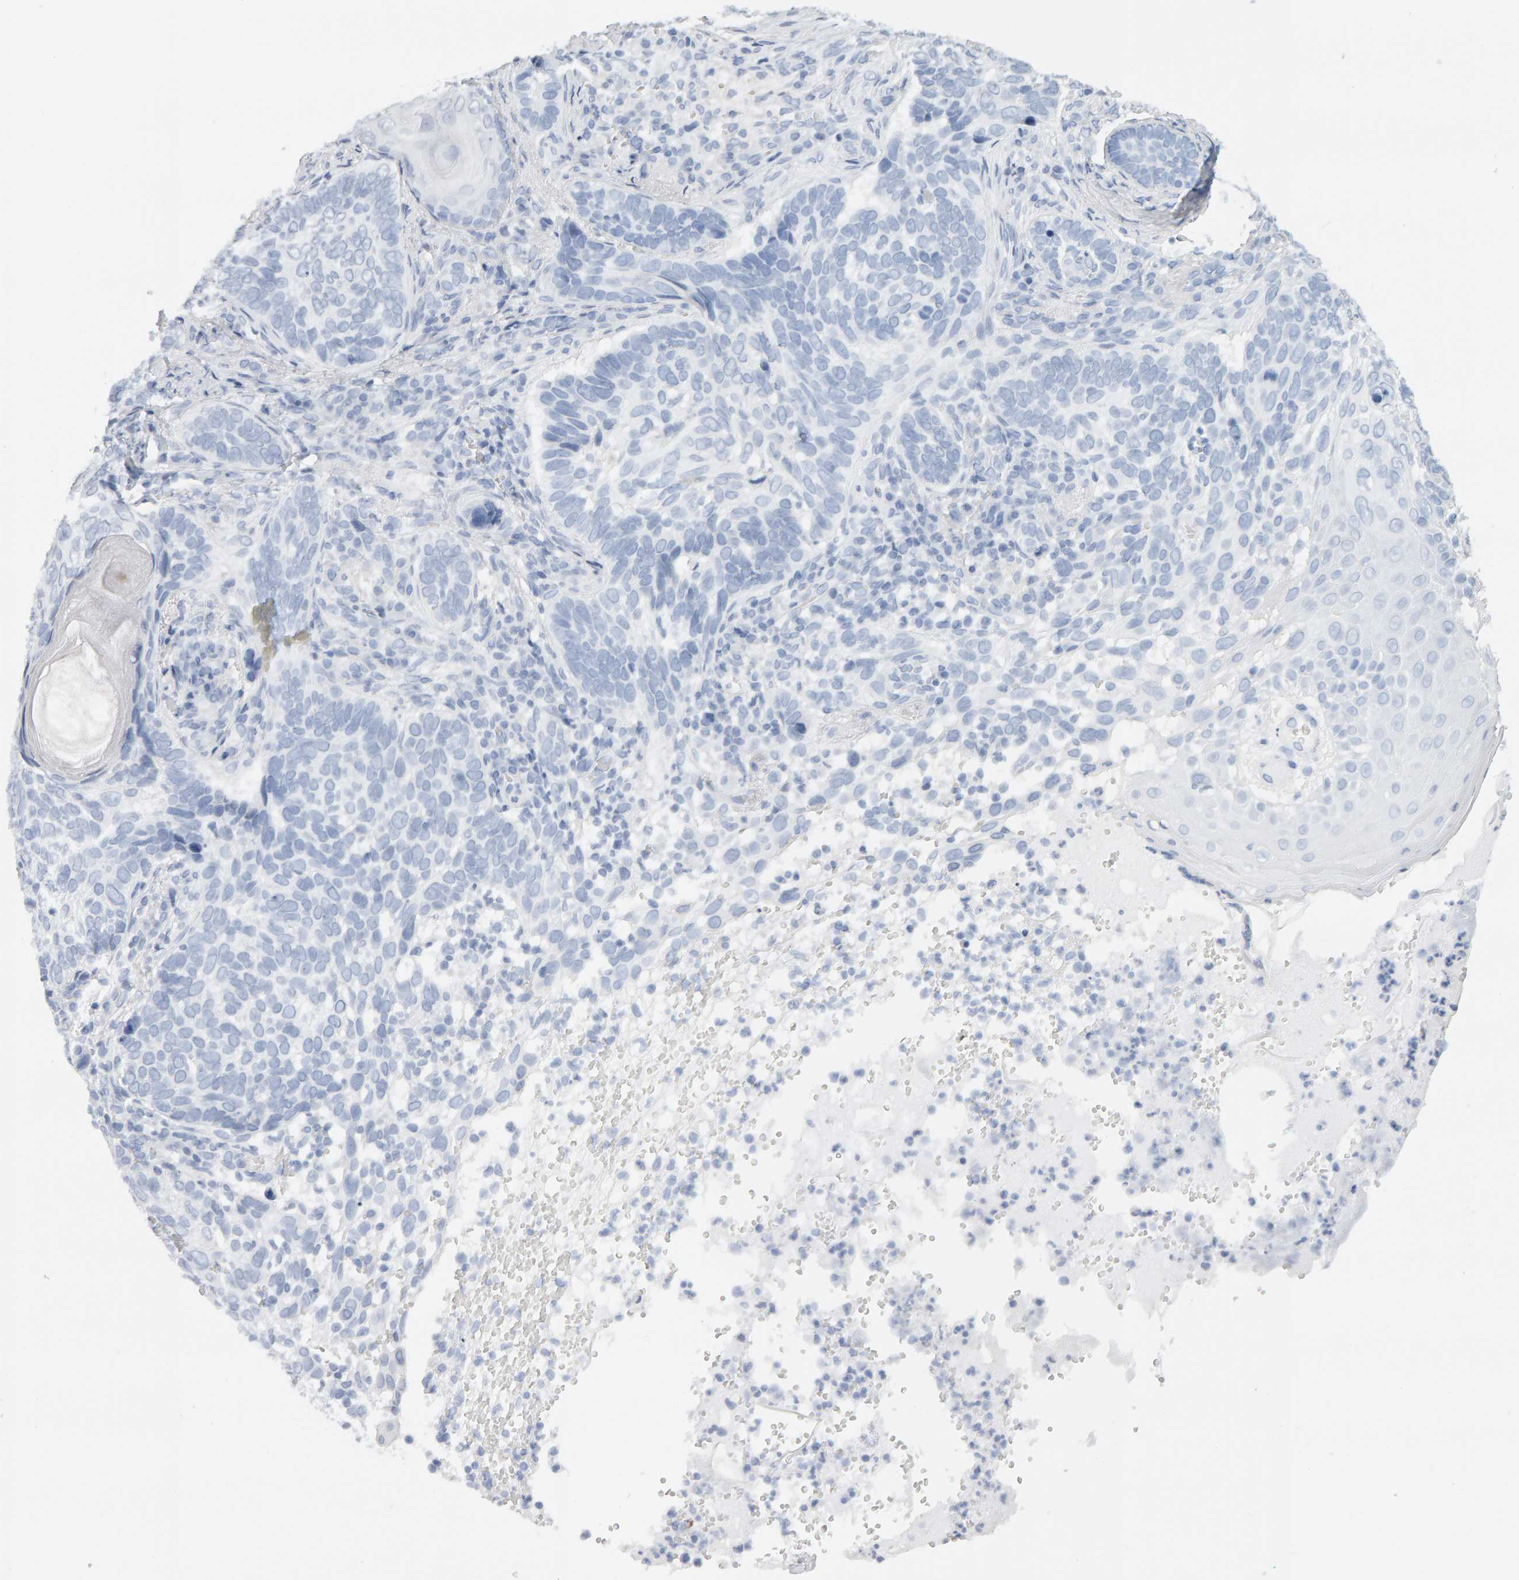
{"staining": {"intensity": "negative", "quantity": "none", "location": "none"}, "tissue": "skin cancer", "cell_type": "Tumor cells", "image_type": "cancer", "snomed": [{"axis": "morphology", "description": "Basal cell carcinoma"}, {"axis": "topography", "description": "Skin"}], "caption": "A photomicrograph of skin basal cell carcinoma stained for a protein displays no brown staining in tumor cells.", "gene": "METRNL", "patient": {"sex": "female", "age": 89}}